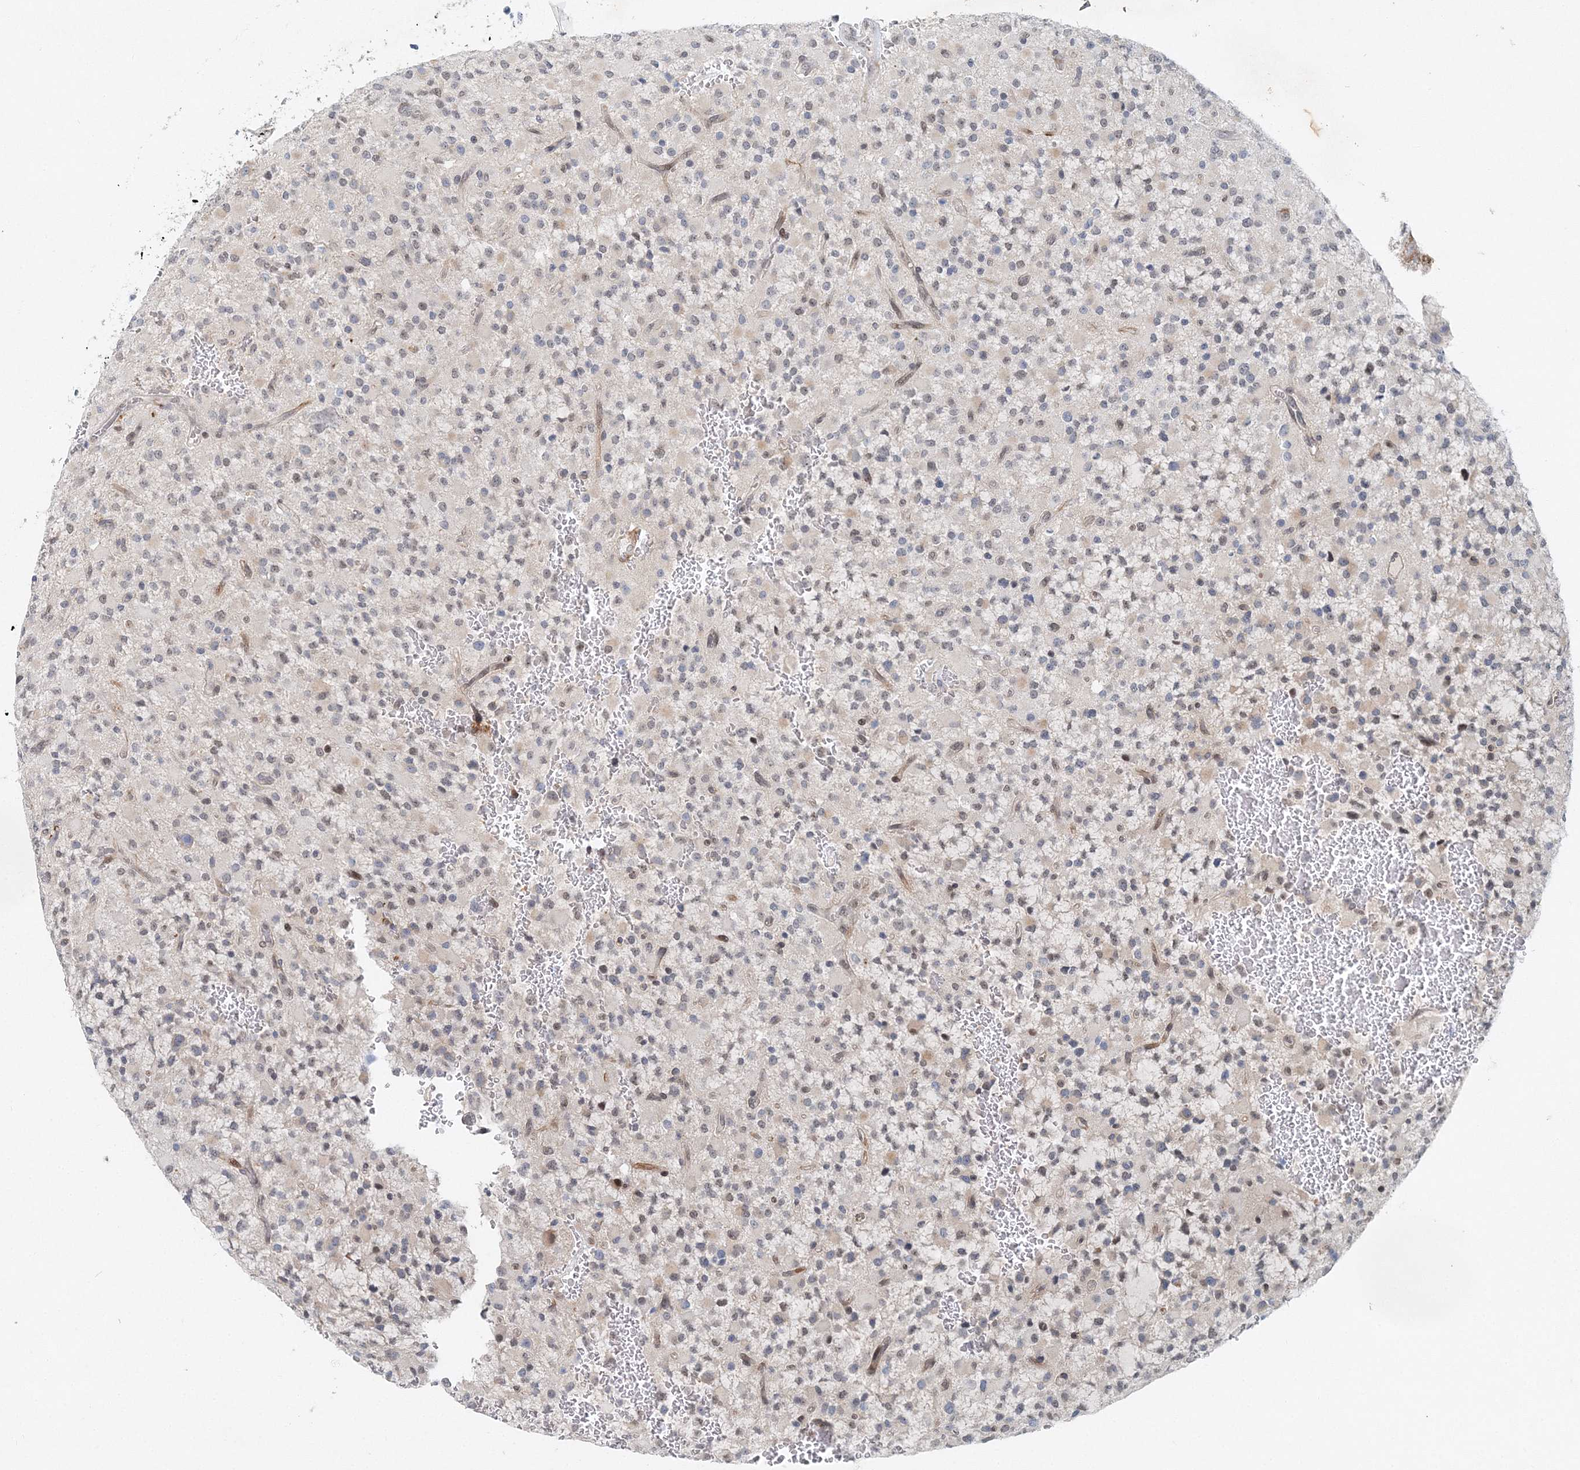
{"staining": {"intensity": "negative", "quantity": "none", "location": "none"}, "tissue": "glioma", "cell_type": "Tumor cells", "image_type": "cancer", "snomed": [{"axis": "morphology", "description": "Glioma, malignant, High grade"}, {"axis": "topography", "description": "Brain"}], "caption": "Immunohistochemistry of human glioma reveals no staining in tumor cells.", "gene": "UIMC1", "patient": {"sex": "male", "age": 34}}